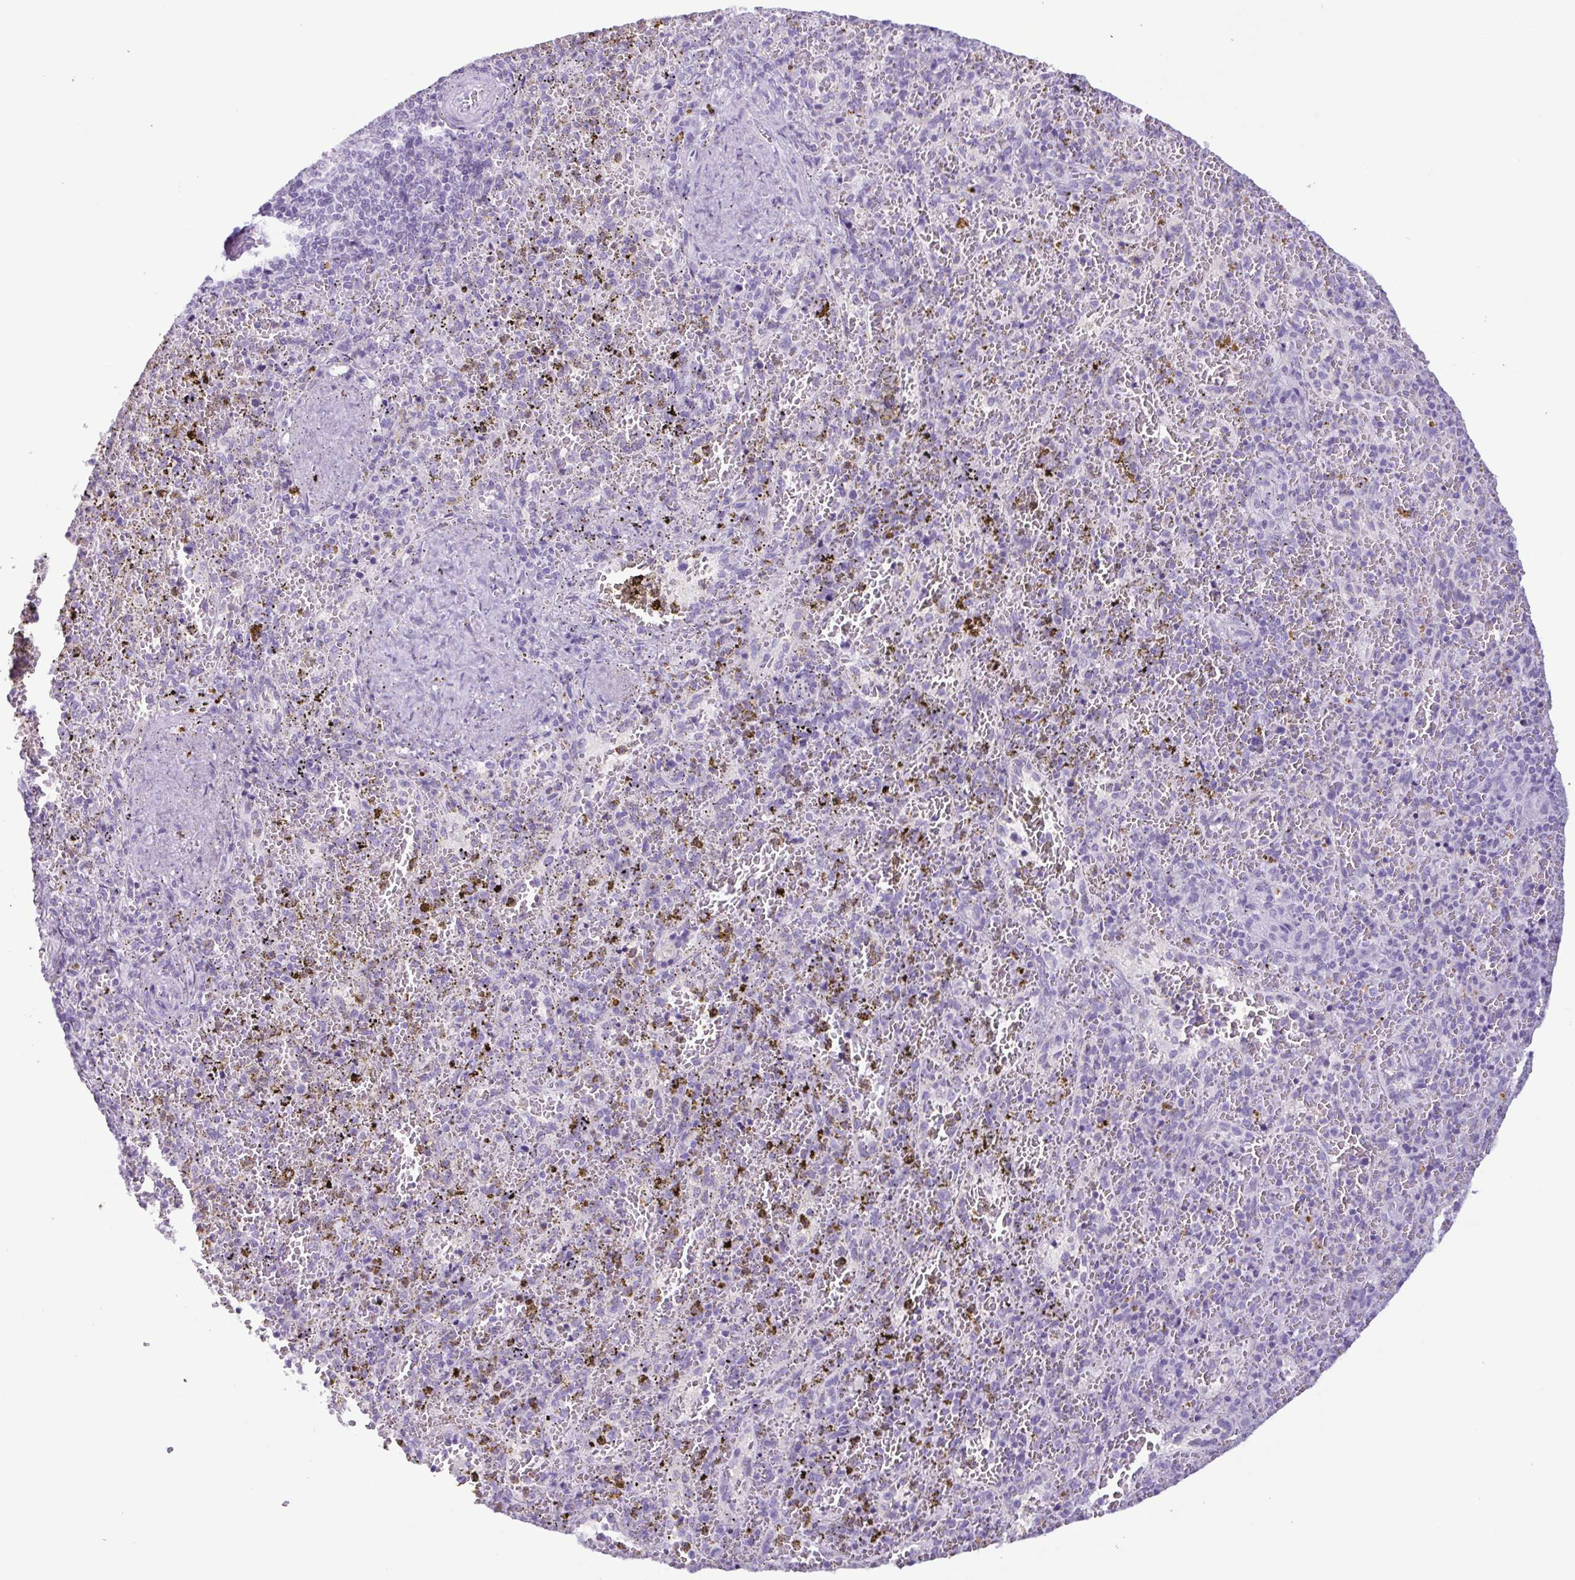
{"staining": {"intensity": "negative", "quantity": "none", "location": "none"}, "tissue": "spleen", "cell_type": "Cells in red pulp", "image_type": "normal", "snomed": [{"axis": "morphology", "description": "Normal tissue, NOS"}, {"axis": "topography", "description": "Spleen"}], "caption": "A high-resolution histopathology image shows immunohistochemistry staining of normal spleen, which reveals no significant staining in cells in red pulp. The staining was performed using DAB (3,3'-diaminobenzidine) to visualize the protein expression in brown, while the nuclei were stained in blue with hematoxylin (Magnification: 20x).", "gene": "LTF", "patient": {"sex": "female", "age": 50}}